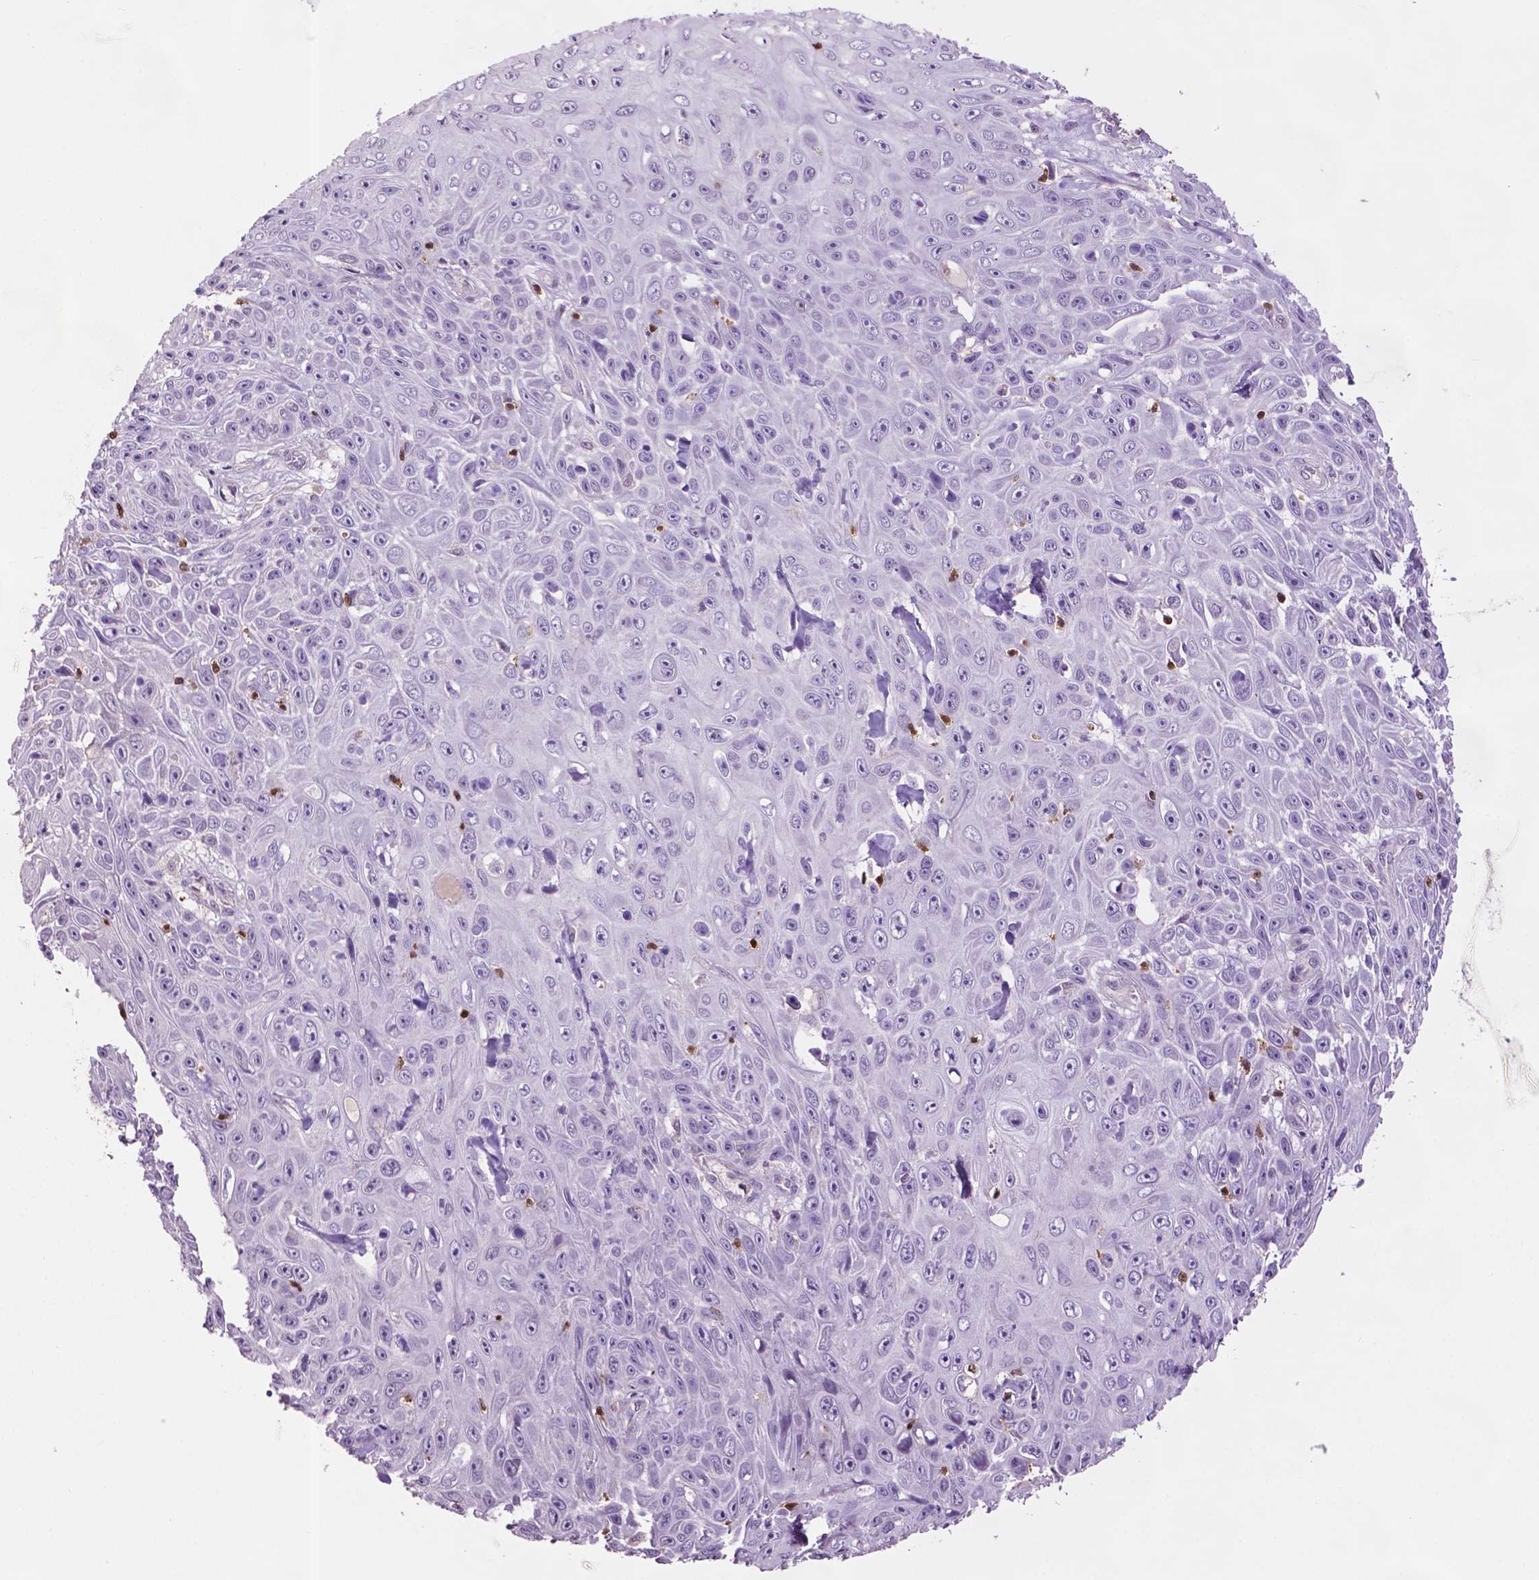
{"staining": {"intensity": "negative", "quantity": "none", "location": "none"}, "tissue": "skin cancer", "cell_type": "Tumor cells", "image_type": "cancer", "snomed": [{"axis": "morphology", "description": "Squamous cell carcinoma, NOS"}, {"axis": "topography", "description": "Skin"}], "caption": "Skin cancer (squamous cell carcinoma) was stained to show a protein in brown. There is no significant positivity in tumor cells. Nuclei are stained in blue.", "gene": "TBC1D10C", "patient": {"sex": "male", "age": 82}}